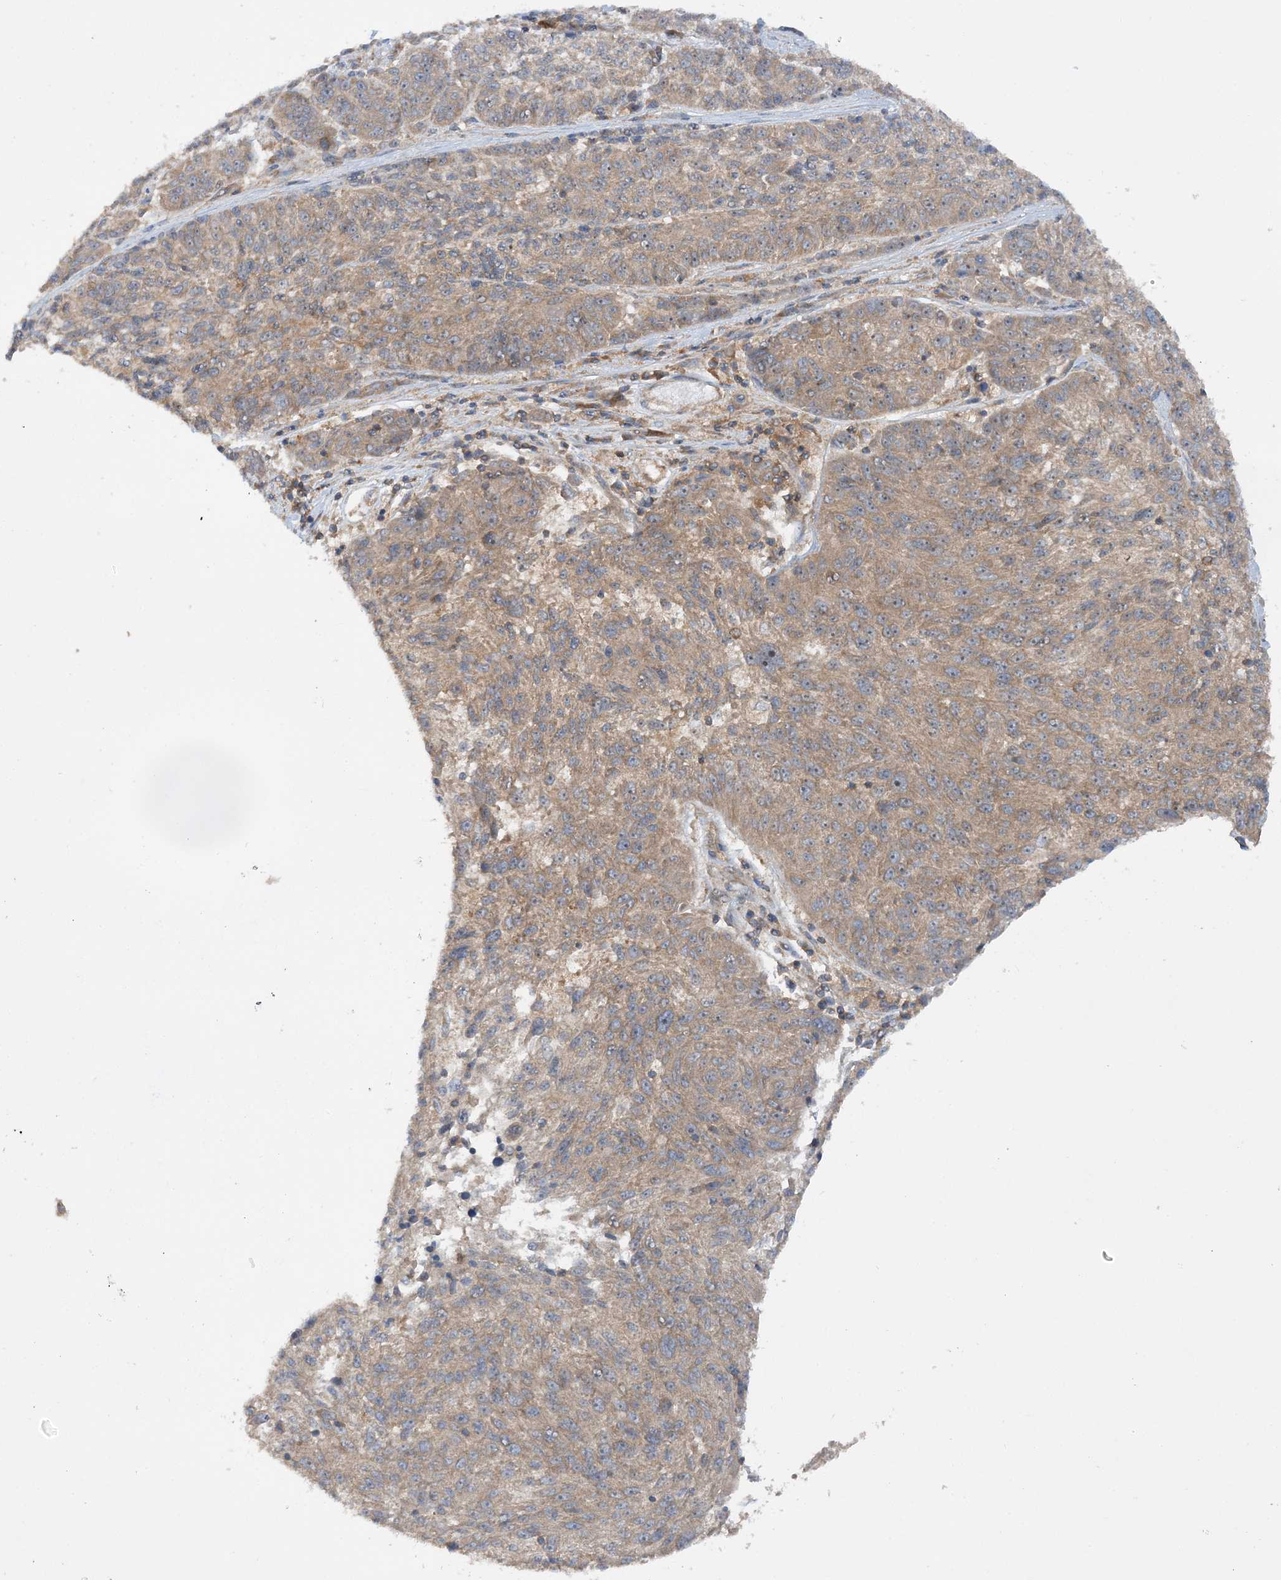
{"staining": {"intensity": "moderate", "quantity": ">75%", "location": "cytoplasmic/membranous"}, "tissue": "melanoma", "cell_type": "Tumor cells", "image_type": "cancer", "snomed": [{"axis": "morphology", "description": "Malignant melanoma, NOS"}, {"axis": "topography", "description": "Skin"}], "caption": "Immunohistochemistry (IHC) of malignant melanoma reveals medium levels of moderate cytoplasmic/membranous positivity in about >75% of tumor cells. (Brightfield microscopy of DAB IHC at high magnification).", "gene": "ACAP2", "patient": {"sex": "male", "age": 53}}